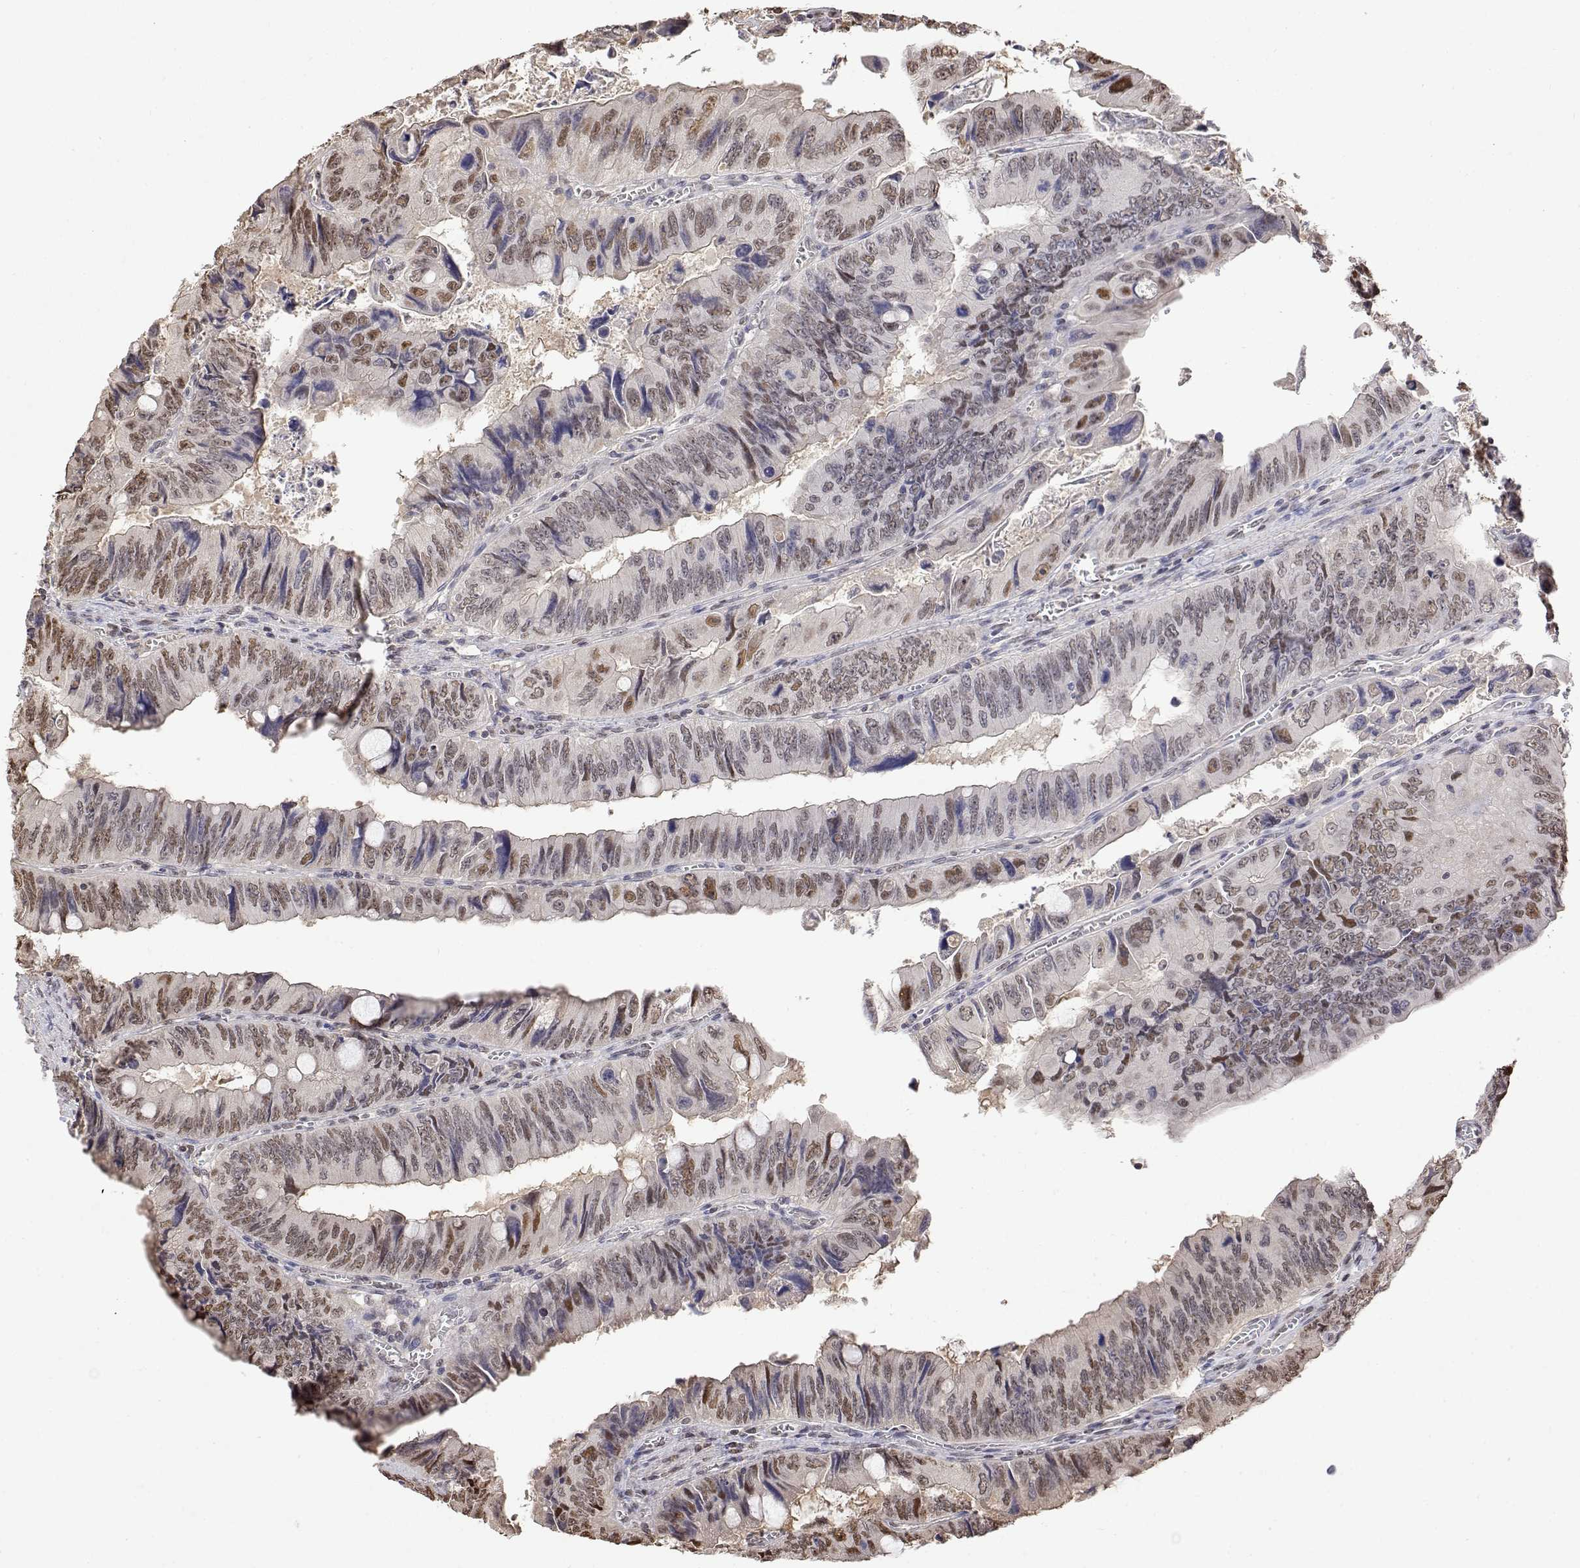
{"staining": {"intensity": "moderate", "quantity": "<25%", "location": "nuclear"}, "tissue": "colorectal cancer", "cell_type": "Tumor cells", "image_type": "cancer", "snomed": [{"axis": "morphology", "description": "Adenocarcinoma, NOS"}, {"axis": "topography", "description": "Colon"}], "caption": "Adenocarcinoma (colorectal) stained with DAB immunohistochemistry (IHC) exhibits low levels of moderate nuclear expression in approximately <25% of tumor cells.", "gene": "TPI1", "patient": {"sex": "female", "age": 84}}